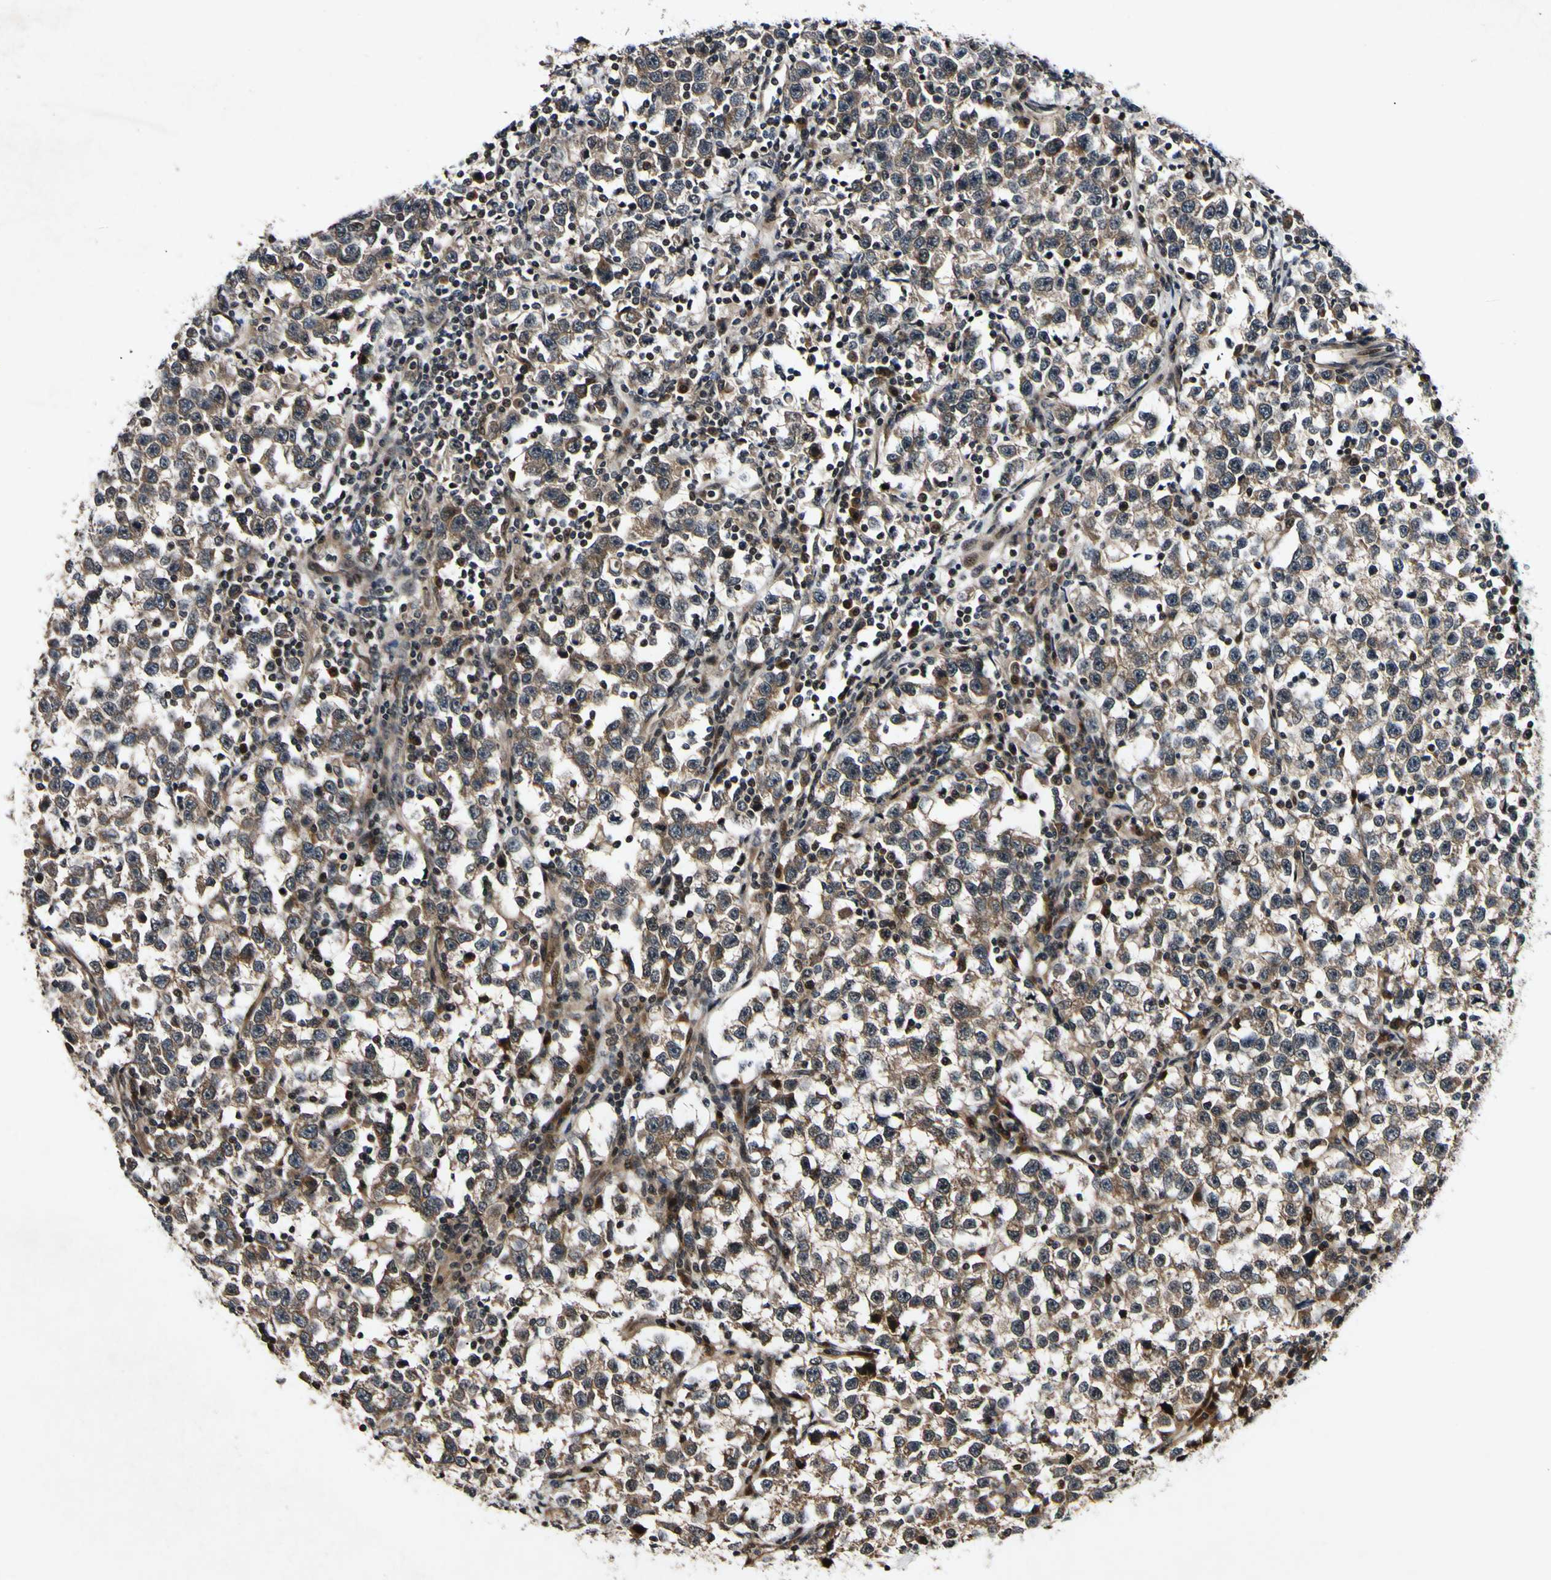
{"staining": {"intensity": "moderate", "quantity": ">75%", "location": "cytoplasmic/membranous"}, "tissue": "testis cancer", "cell_type": "Tumor cells", "image_type": "cancer", "snomed": [{"axis": "morphology", "description": "Seminoma, NOS"}, {"axis": "topography", "description": "Testis"}], "caption": "A brown stain labels moderate cytoplasmic/membranous staining of a protein in human testis cancer tumor cells.", "gene": "CSNK1E", "patient": {"sex": "male", "age": 43}}